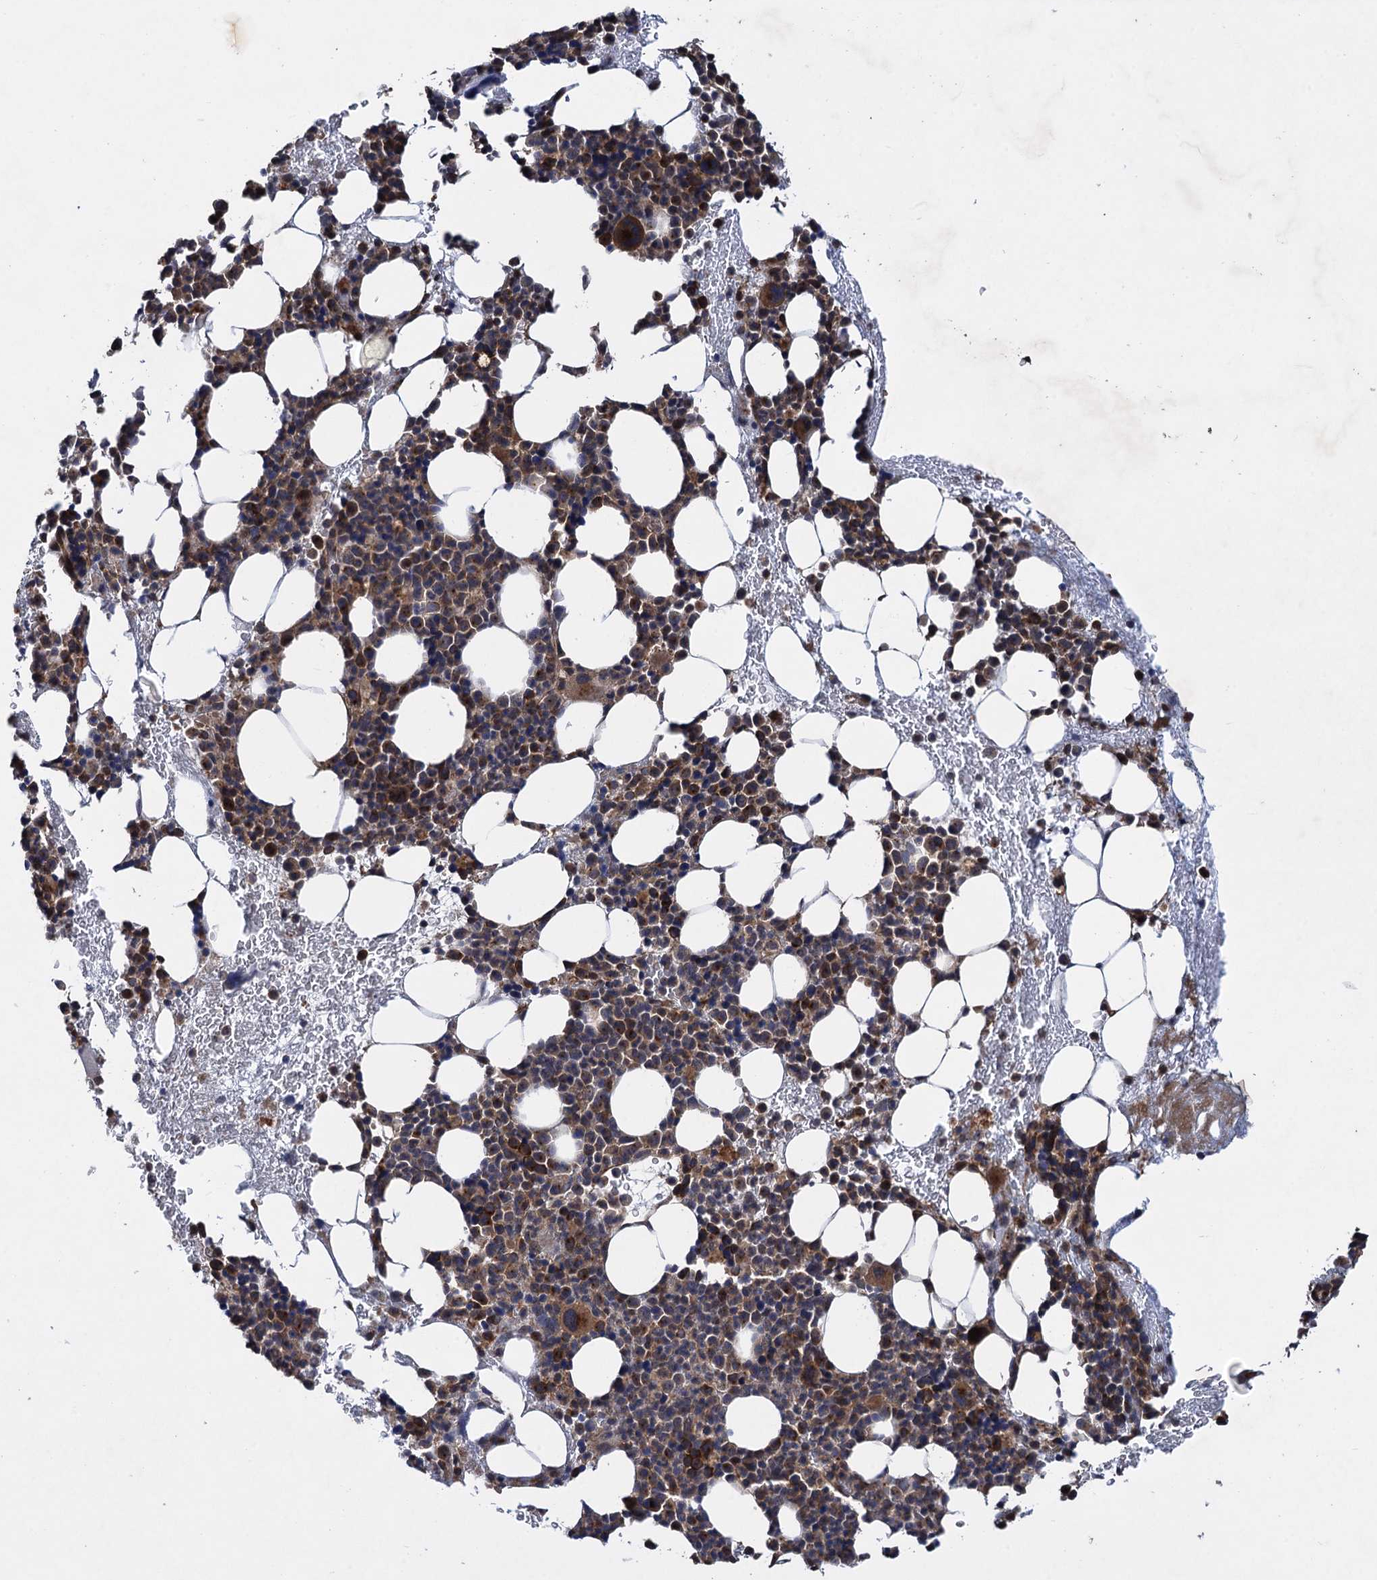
{"staining": {"intensity": "strong", "quantity": "25%-75%", "location": "cytoplasmic/membranous"}, "tissue": "bone marrow", "cell_type": "Hematopoietic cells", "image_type": "normal", "snomed": [{"axis": "morphology", "description": "Normal tissue, NOS"}, {"axis": "topography", "description": "Bone marrow"}], "caption": "Human bone marrow stained for a protein (brown) shows strong cytoplasmic/membranous positive expression in approximately 25%-75% of hematopoietic cells.", "gene": "HAUS1", "patient": {"sex": "female", "age": 37}}